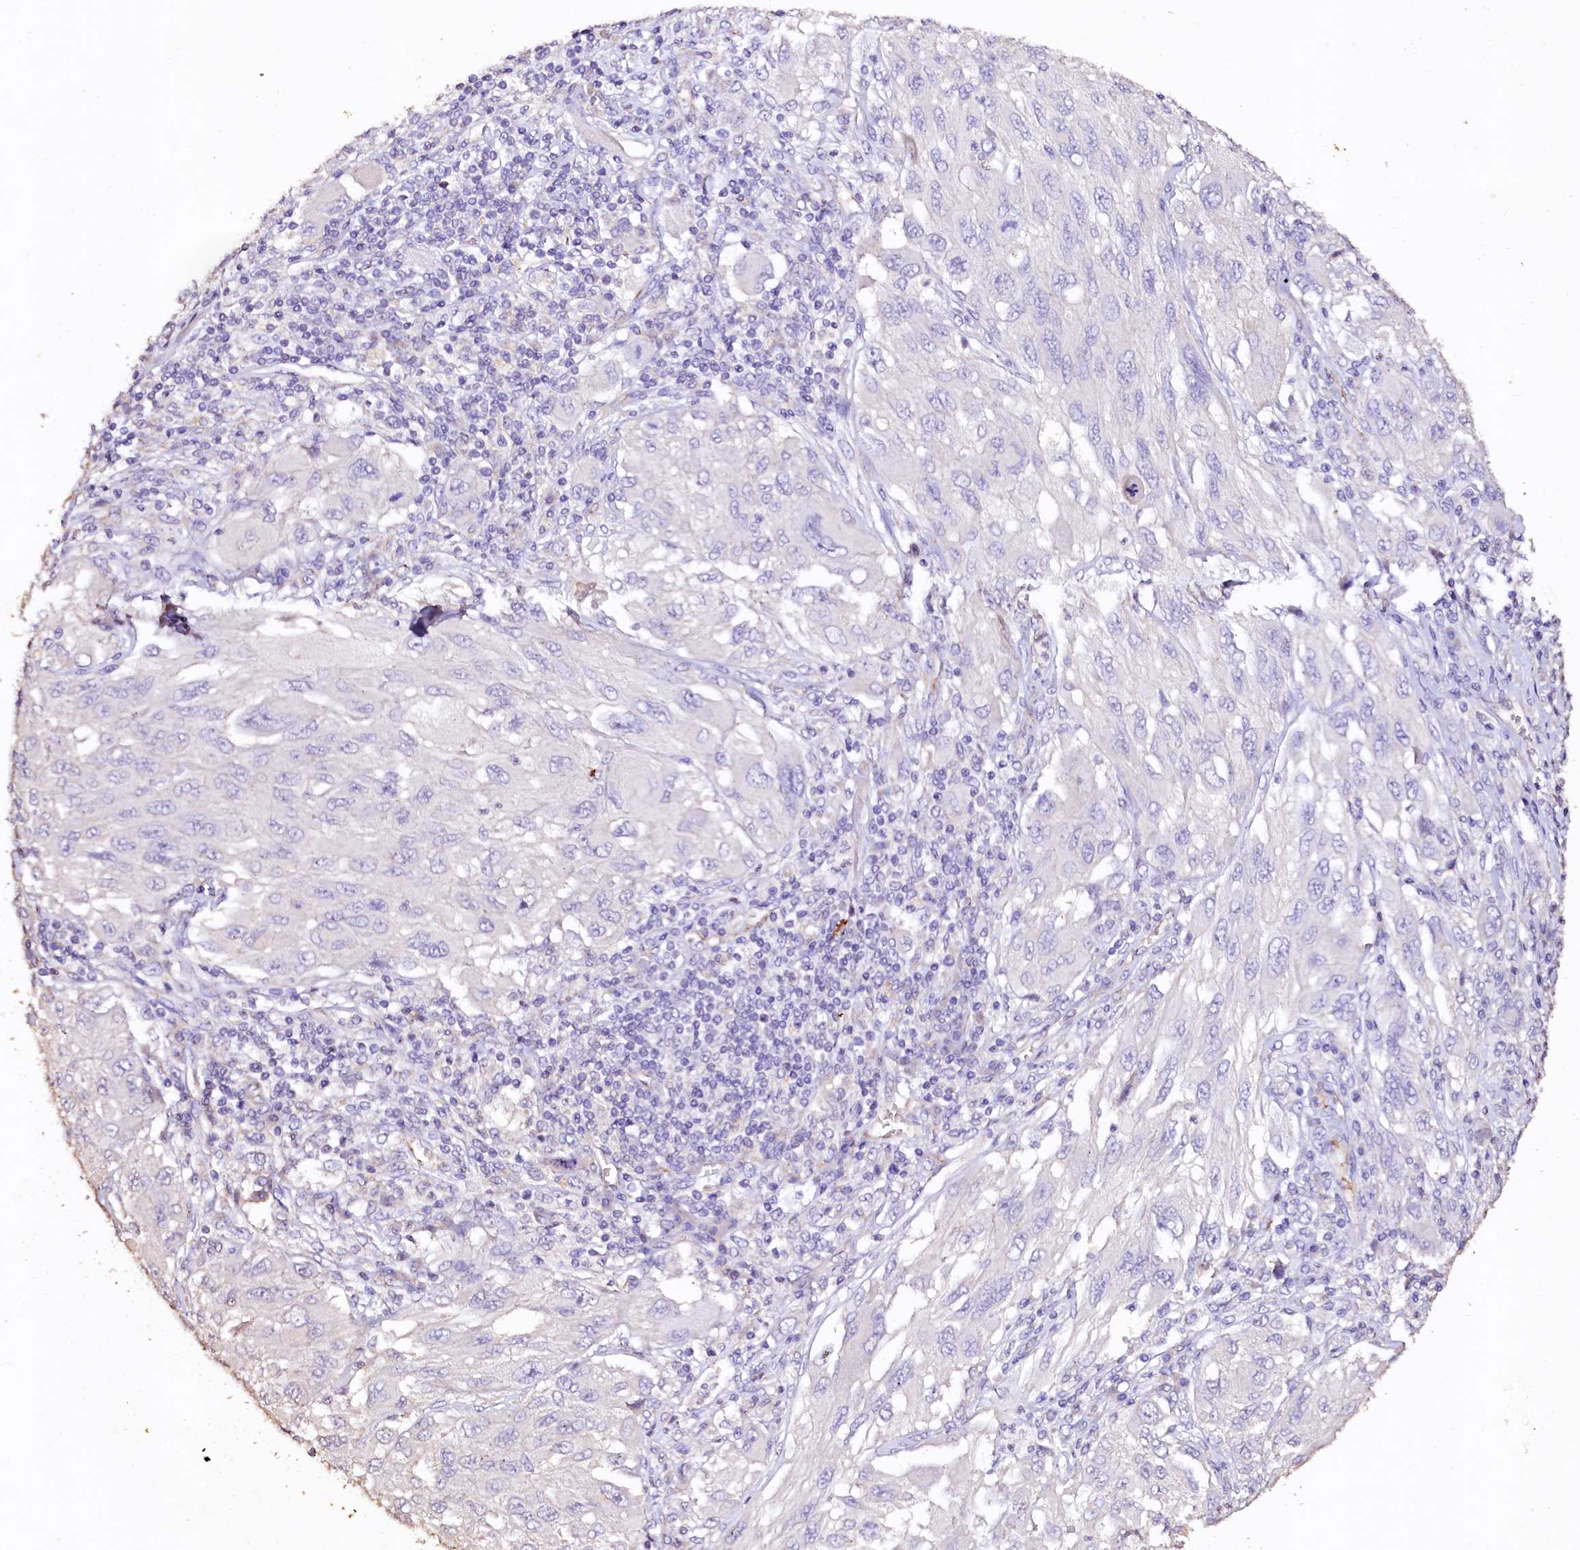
{"staining": {"intensity": "negative", "quantity": "none", "location": "none"}, "tissue": "melanoma", "cell_type": "Tumor cells", "image_type": "cancer", "snomed": [{"axis": "morphology", "description": "Malignant melanoma, NOS"}, {"axis": "topography", "description": "Skin"}], "caption": "Malignant melanoma was stained to show a protein in brown. There is no significant positivity in tumor cells.", "gene": "VPS36", "patient": {"sex": "female", "age": 91}}